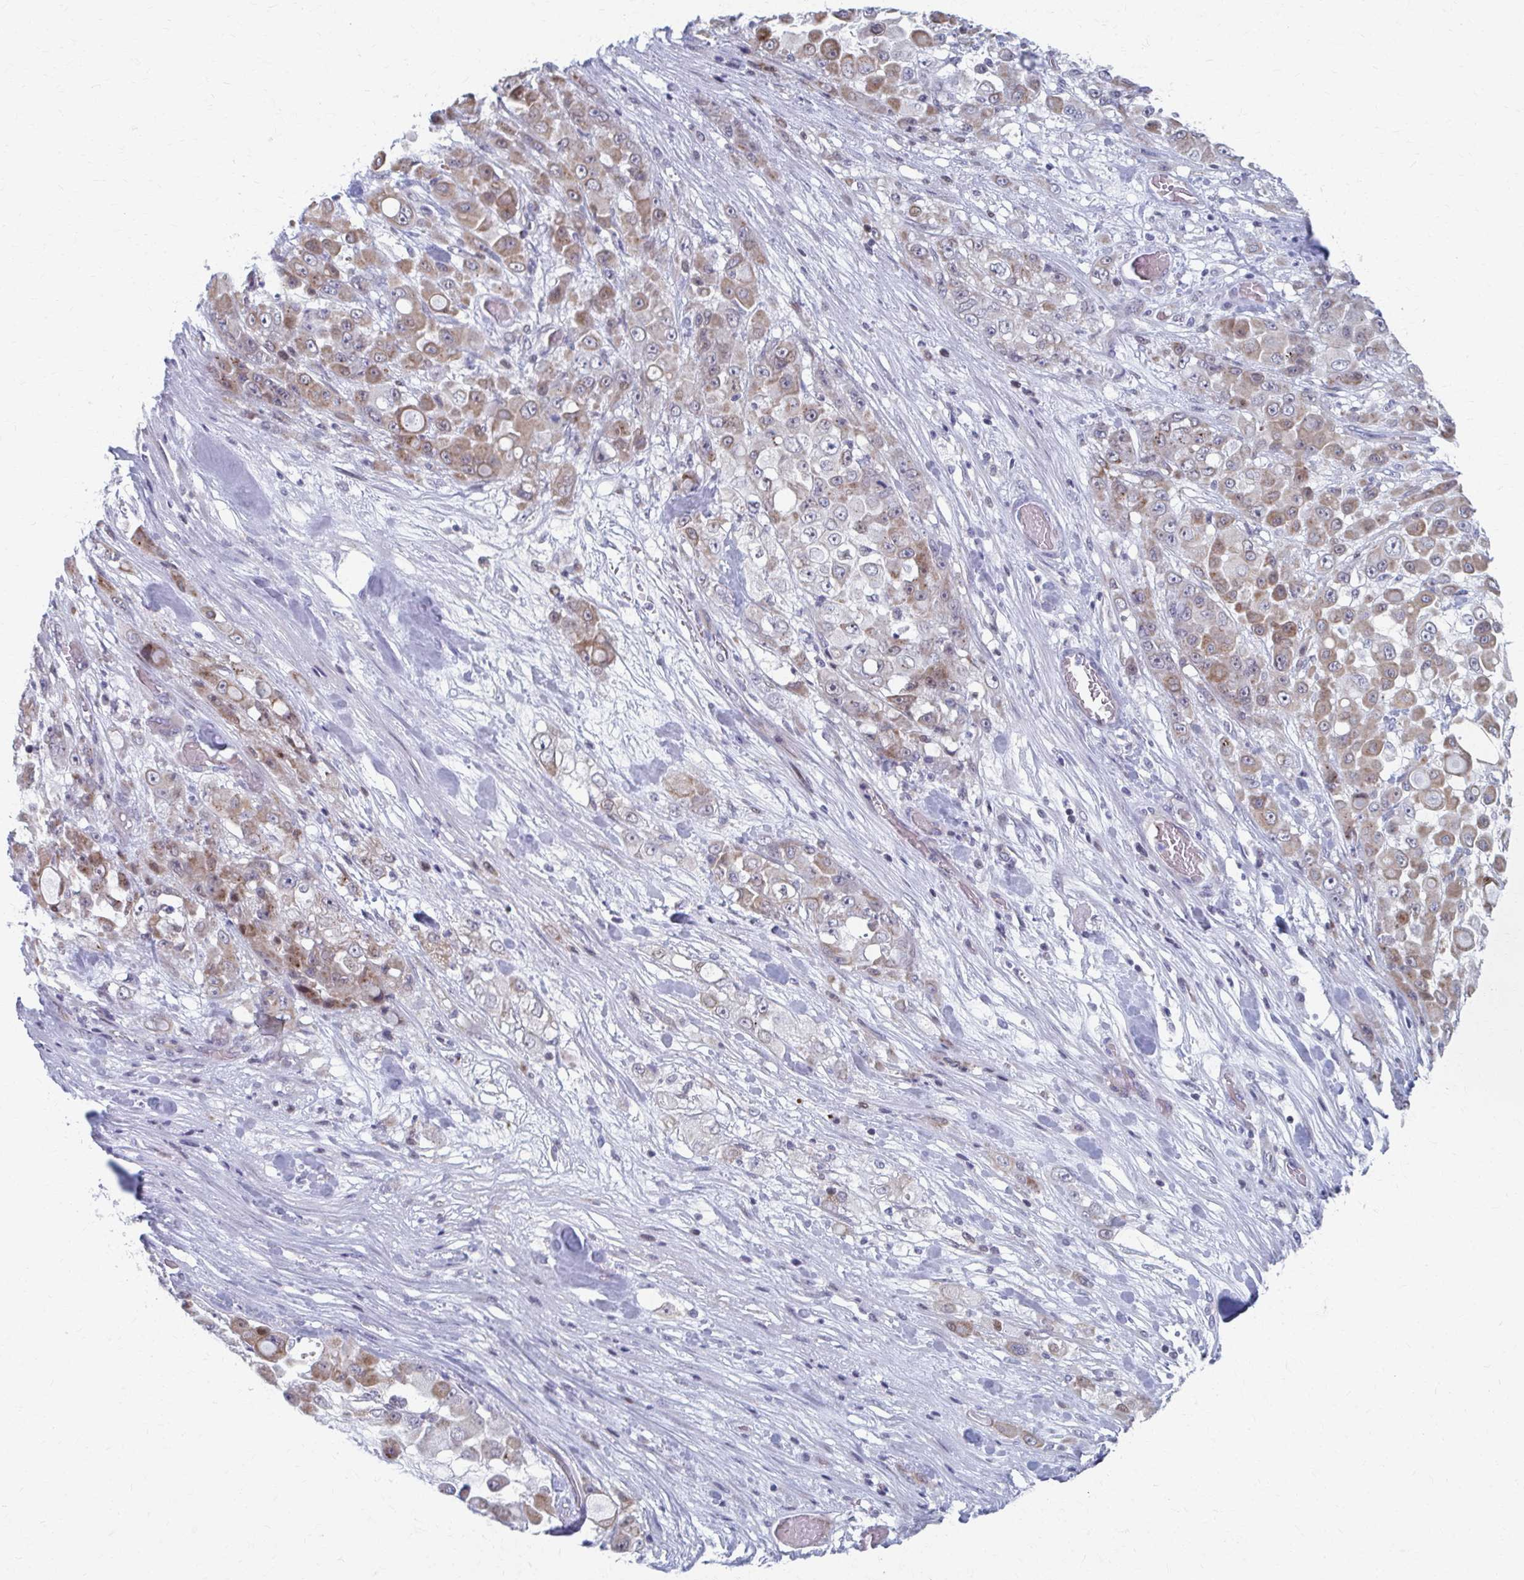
{"staining": {"intensity": "moderate", "quantity": "25%-75%", "location": "cytoplasmic/membranous"}, "tissue": "stomach cancer", "cell_type": "Tumor cells", "image_type": "cancer", "snomed": [{"axis": "morphology", "description": "Adenocarcinoma, NOS"}, {"axis": "topography", "description": "Stomach"}], "caption": "A micrograph of human adenocarcinoma (stomach) stained for a protein exhibits moderate cytoplasmic/membranous brown staining in tumor cells.", "gene": "ABHD16B", "patient": {"sex": "female", "age": 76}}